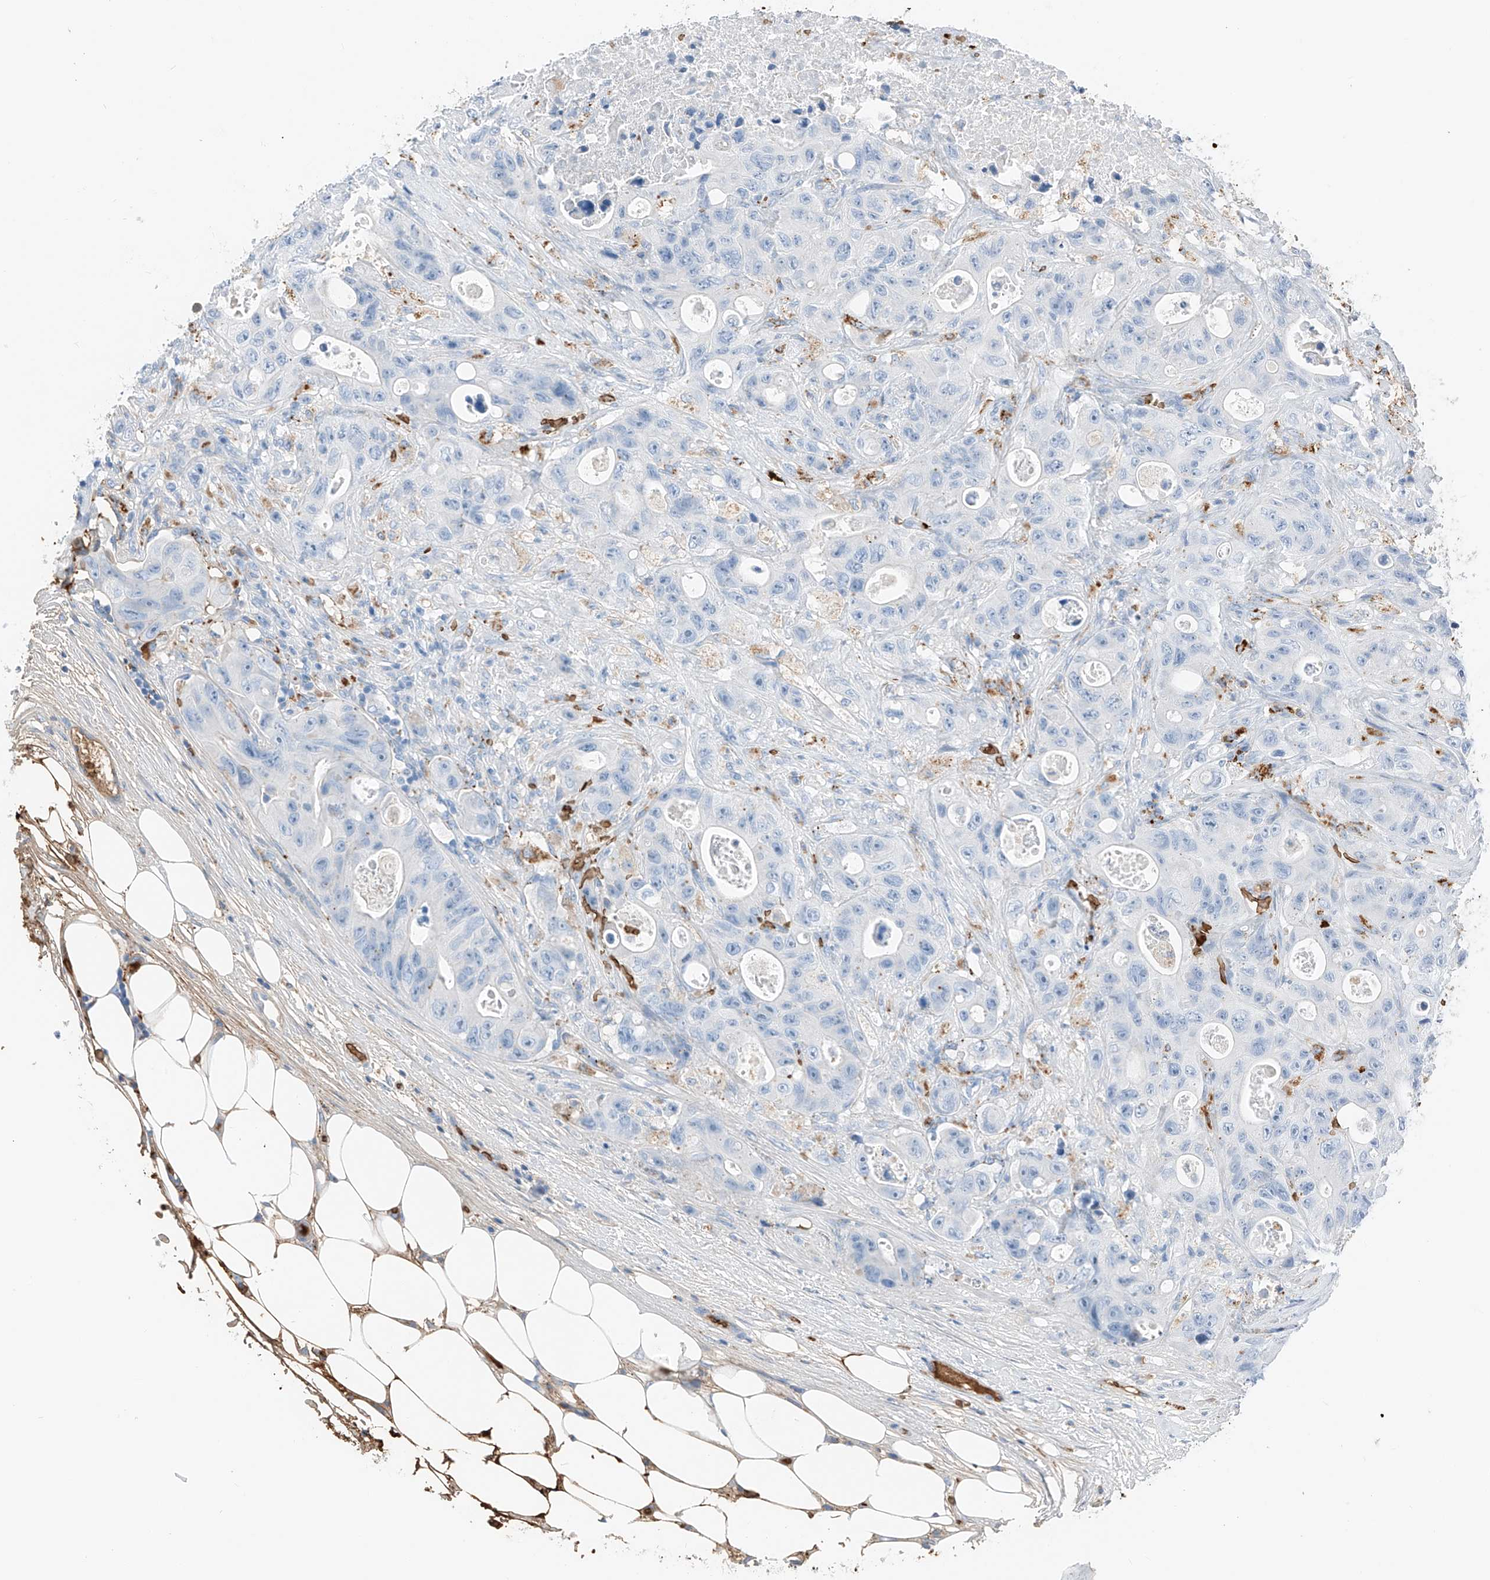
{"staining": {"intensity": "negative", "quantity": "none", "location": "none"}, "tissue": "colorectal cancer", "cell_type": "Tumor cells", "image_type": "cancer", "snomed": [{"axis": "morphology", "description": "Adenocarcinoma, NOS"}, {"axis": "topography", "description": "Colon"}], "caption": "Protein analysis of colorectal adenocarcinoma shows no significant expression in tumor cells.", "gene": "PRSS23", "patient": {"sex": "female", "age": 46}}